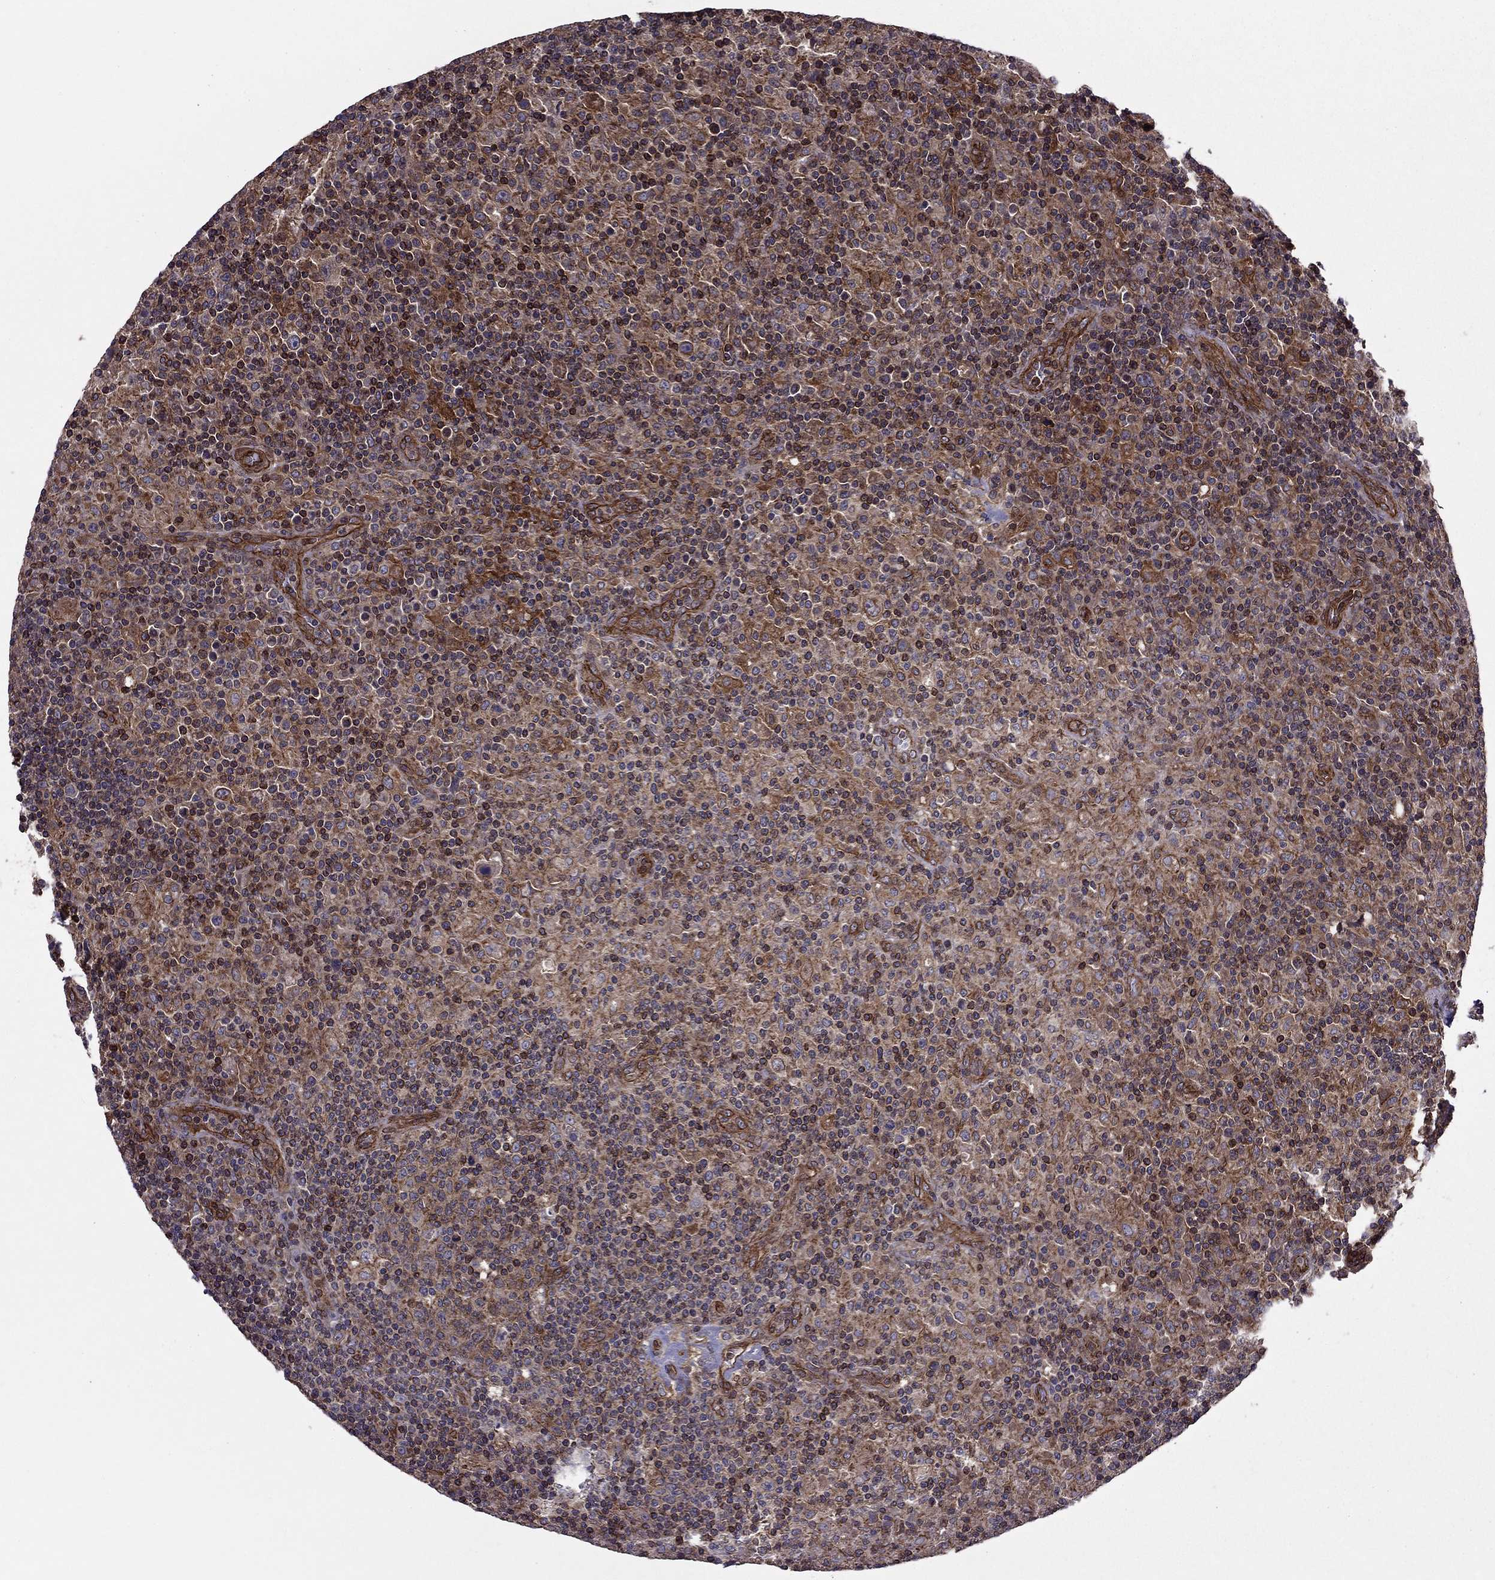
{"staining": {"intensity": "moderate", "quantity": "25%-75%", "location": "cytoplasmic/membranous"}, "tissue": "lymphoma", "cell_type": "Tumor cells", "image_type": "cancer", "snomed": [{"axis": "morphology", "description": "Hodgkin's disease, NOS"}, {"axis": "topography", "description": "Lymph node"}], "caption": "Protein staining reveals moderate cytoplasmic/membranous expression in about 25%-75% of tumor cells in Hodgkin's disease.", "gene": "SHMT1", "patient": {"sex": "male", "age": 70}}